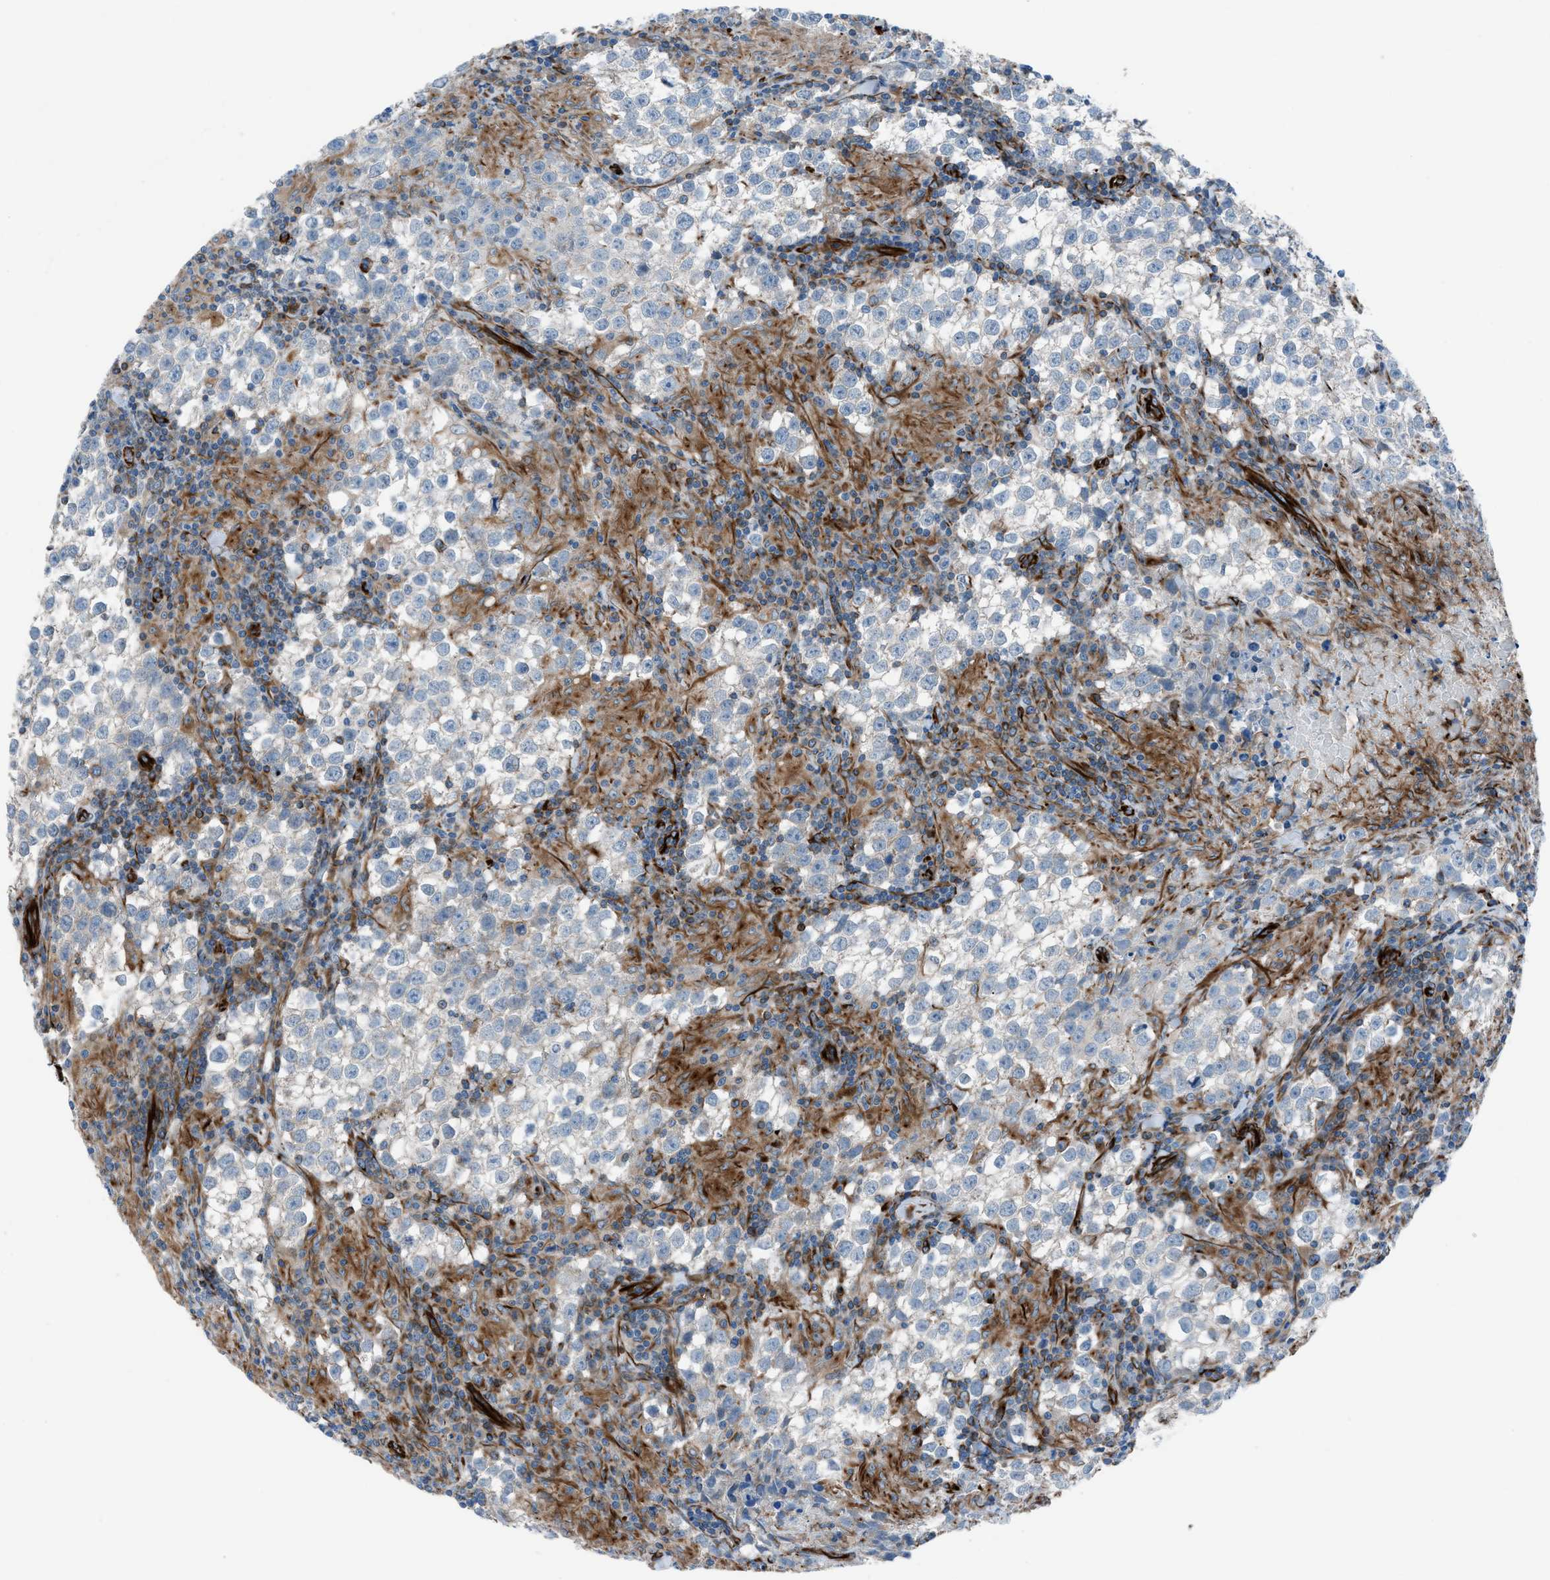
{"staining": {"intensity": "negative", "quantity": "none", "location": "none"}, "tissue": "testis cancer", "cell_type": "Tumor cells", "image_type": "cancer", "snomed": [{"axis": "morphology", "description": "Seminoma, NOS"}, {"axis": "morphology", "description": "Carcinoma, Embryonal, NOS"}, {"axis": "topography", "description": "Testis"}], "caption": "DAB immunohistochemical staining of human testis embryonal carcinoma shows no significant staining in tumor cells.", "gene": "CABP7", "patient": {"sex": "male", "age": 36}}